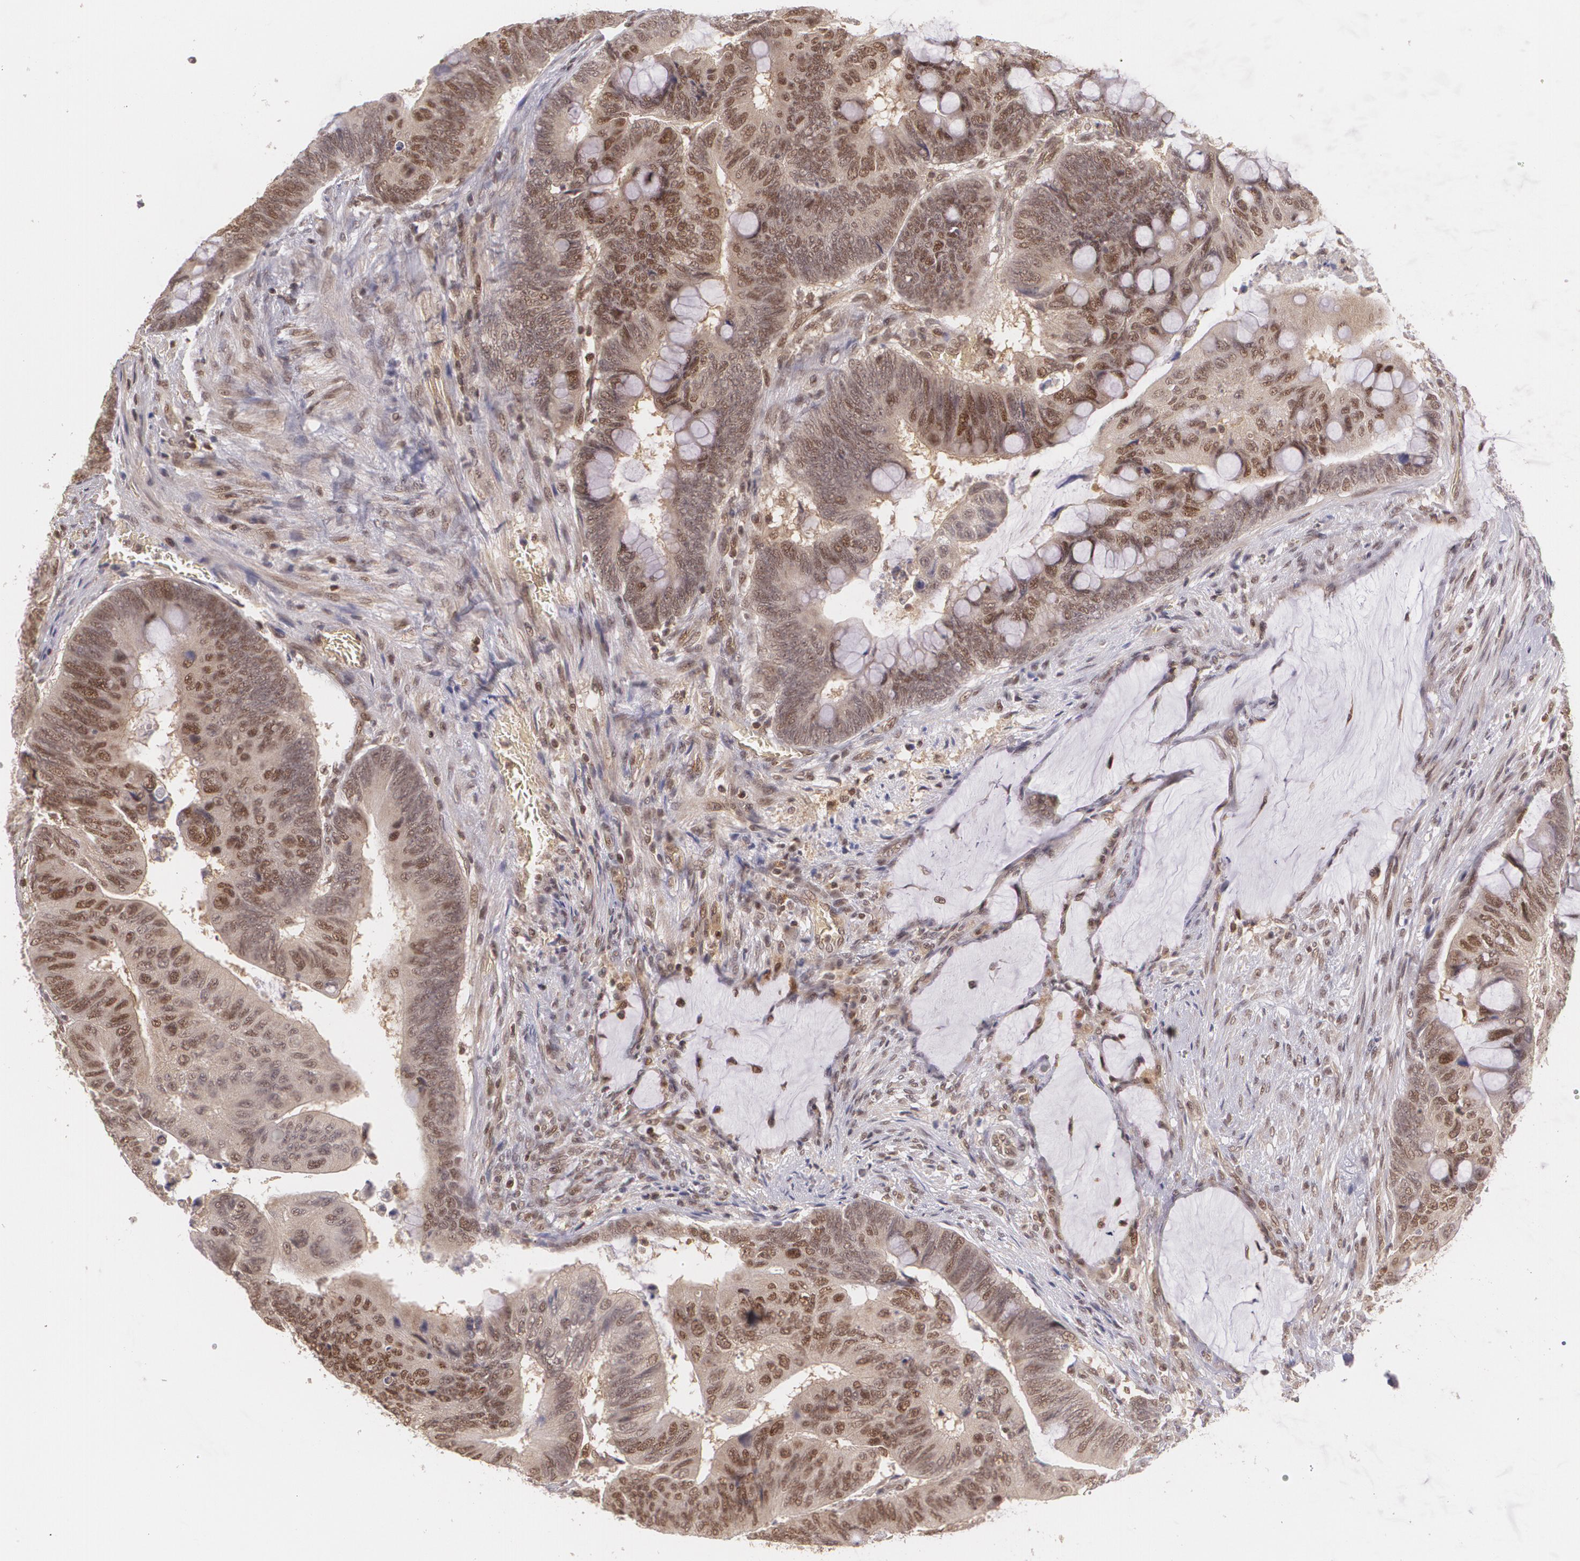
{"staining": {"intensity": "moderate", "quantity": "25%-75%", "location": "cytoplasmic/membranous,nuclear"}, "tissue": "colorectal cancer", "cell_type": "Tumor cells", "image_type": "cancer", "snomed": [{"axis": "morphology", "description": "Normal tissue, NOS"}, {"axis": "morphology", "description": "Adenocarcinoma, NOS"}, {"axis": "topography", "description": "Rectum"}], "caption": "Moderate cytoplasmic/membranous and nuclear positivity is seen in approximately 25%-75% of tumor cells in colorectal cancer (adenocarcinoma).", "gene": "CUL2", "patient": {"sex": "male", "age": 92}}